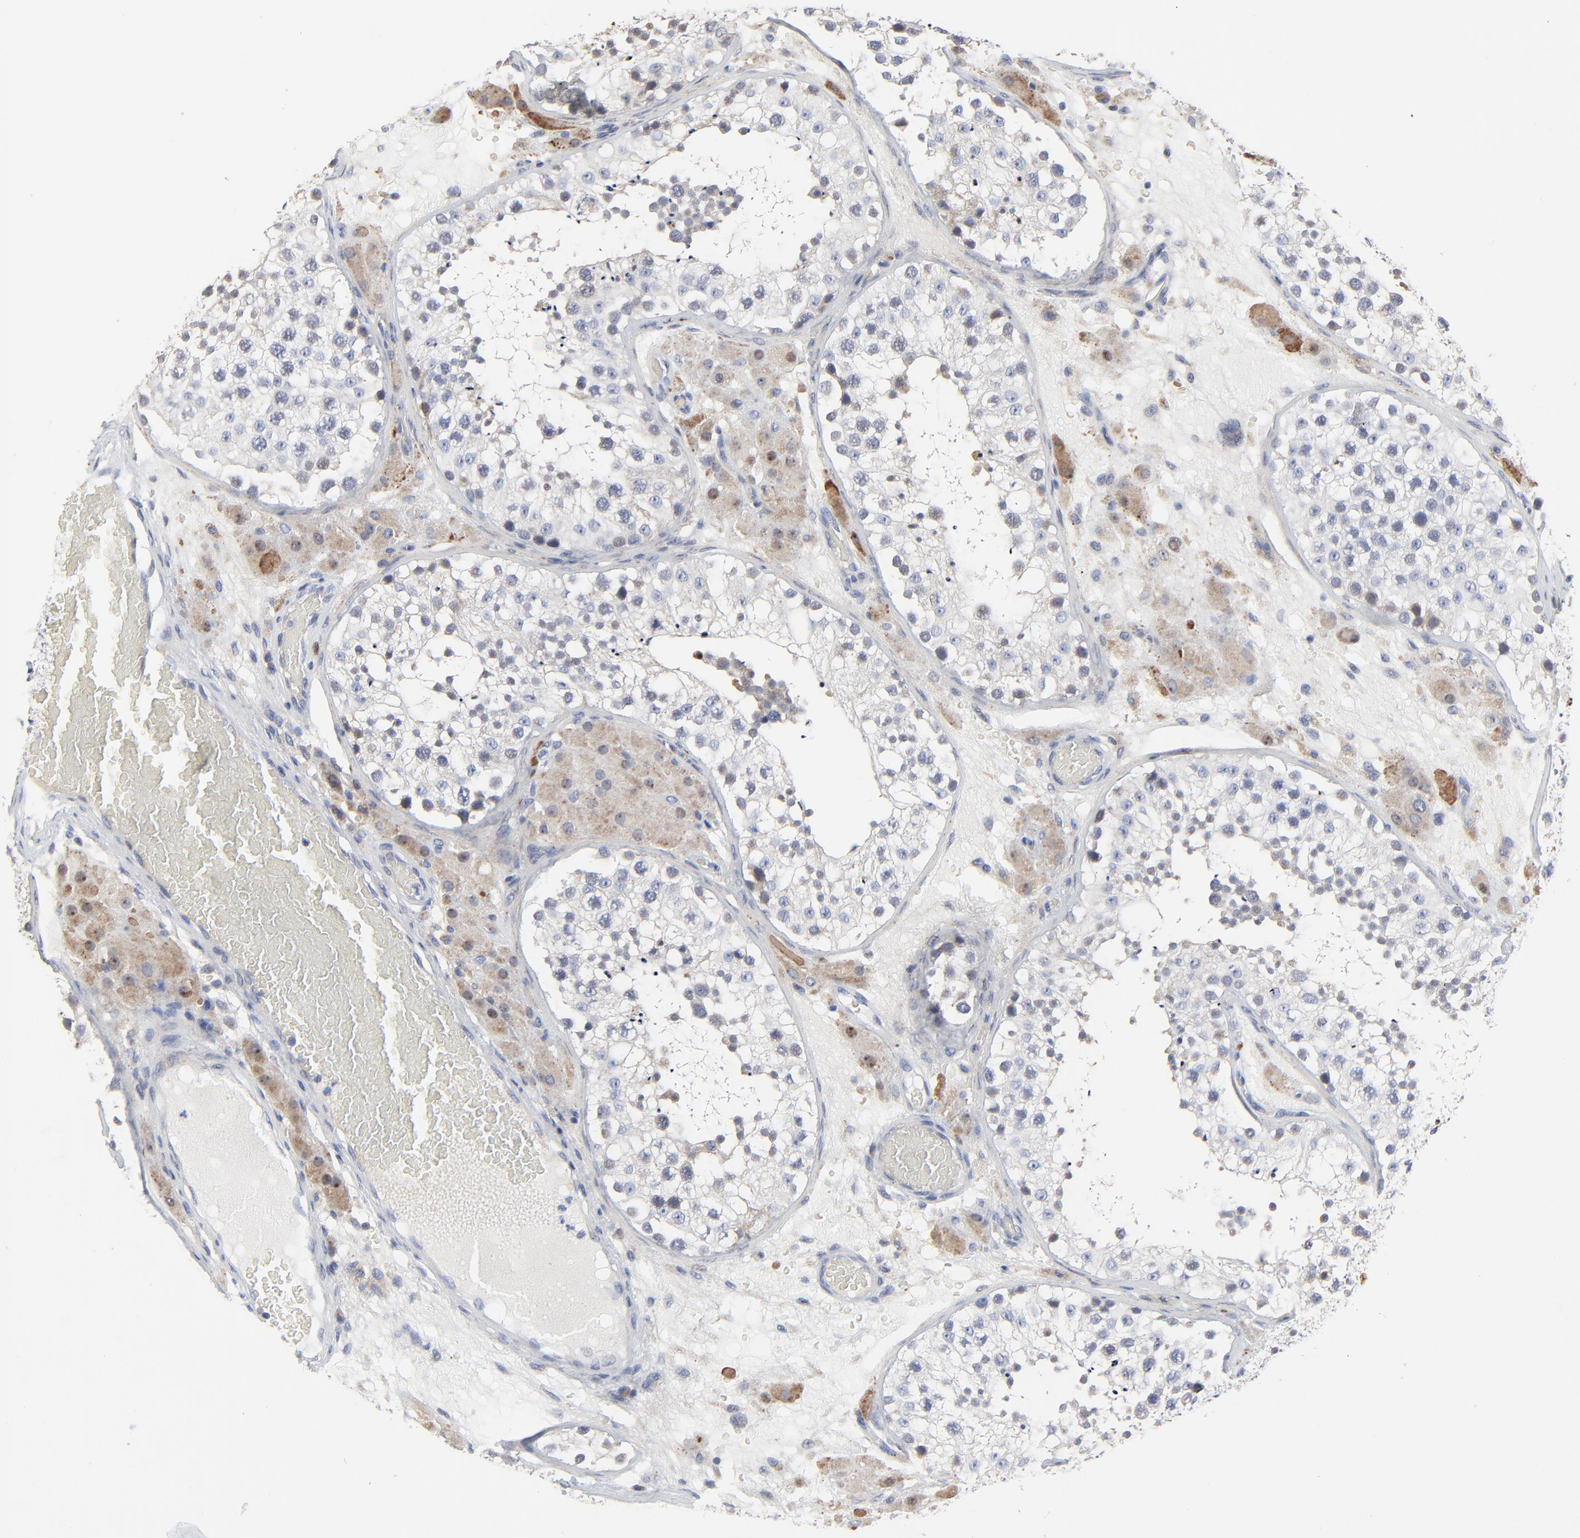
{"staining": {"intensity": "negative", "quantity": "none", "location": "none"}, "tissue": "testis", "cell_type": "Cells in seminiferous ducts", "image_type": "normal", "snomed": [{"axis": "morphology", "description": "Normal tissue, NOS"}, {"axis": "topography", "description": "Testis"}], "caption": "Testis stained for a protein using IHC displays no positivity cells in seminiferous ducts.", "gene": "NLGN3", "patient": {"sex": "male", "age": 26}}